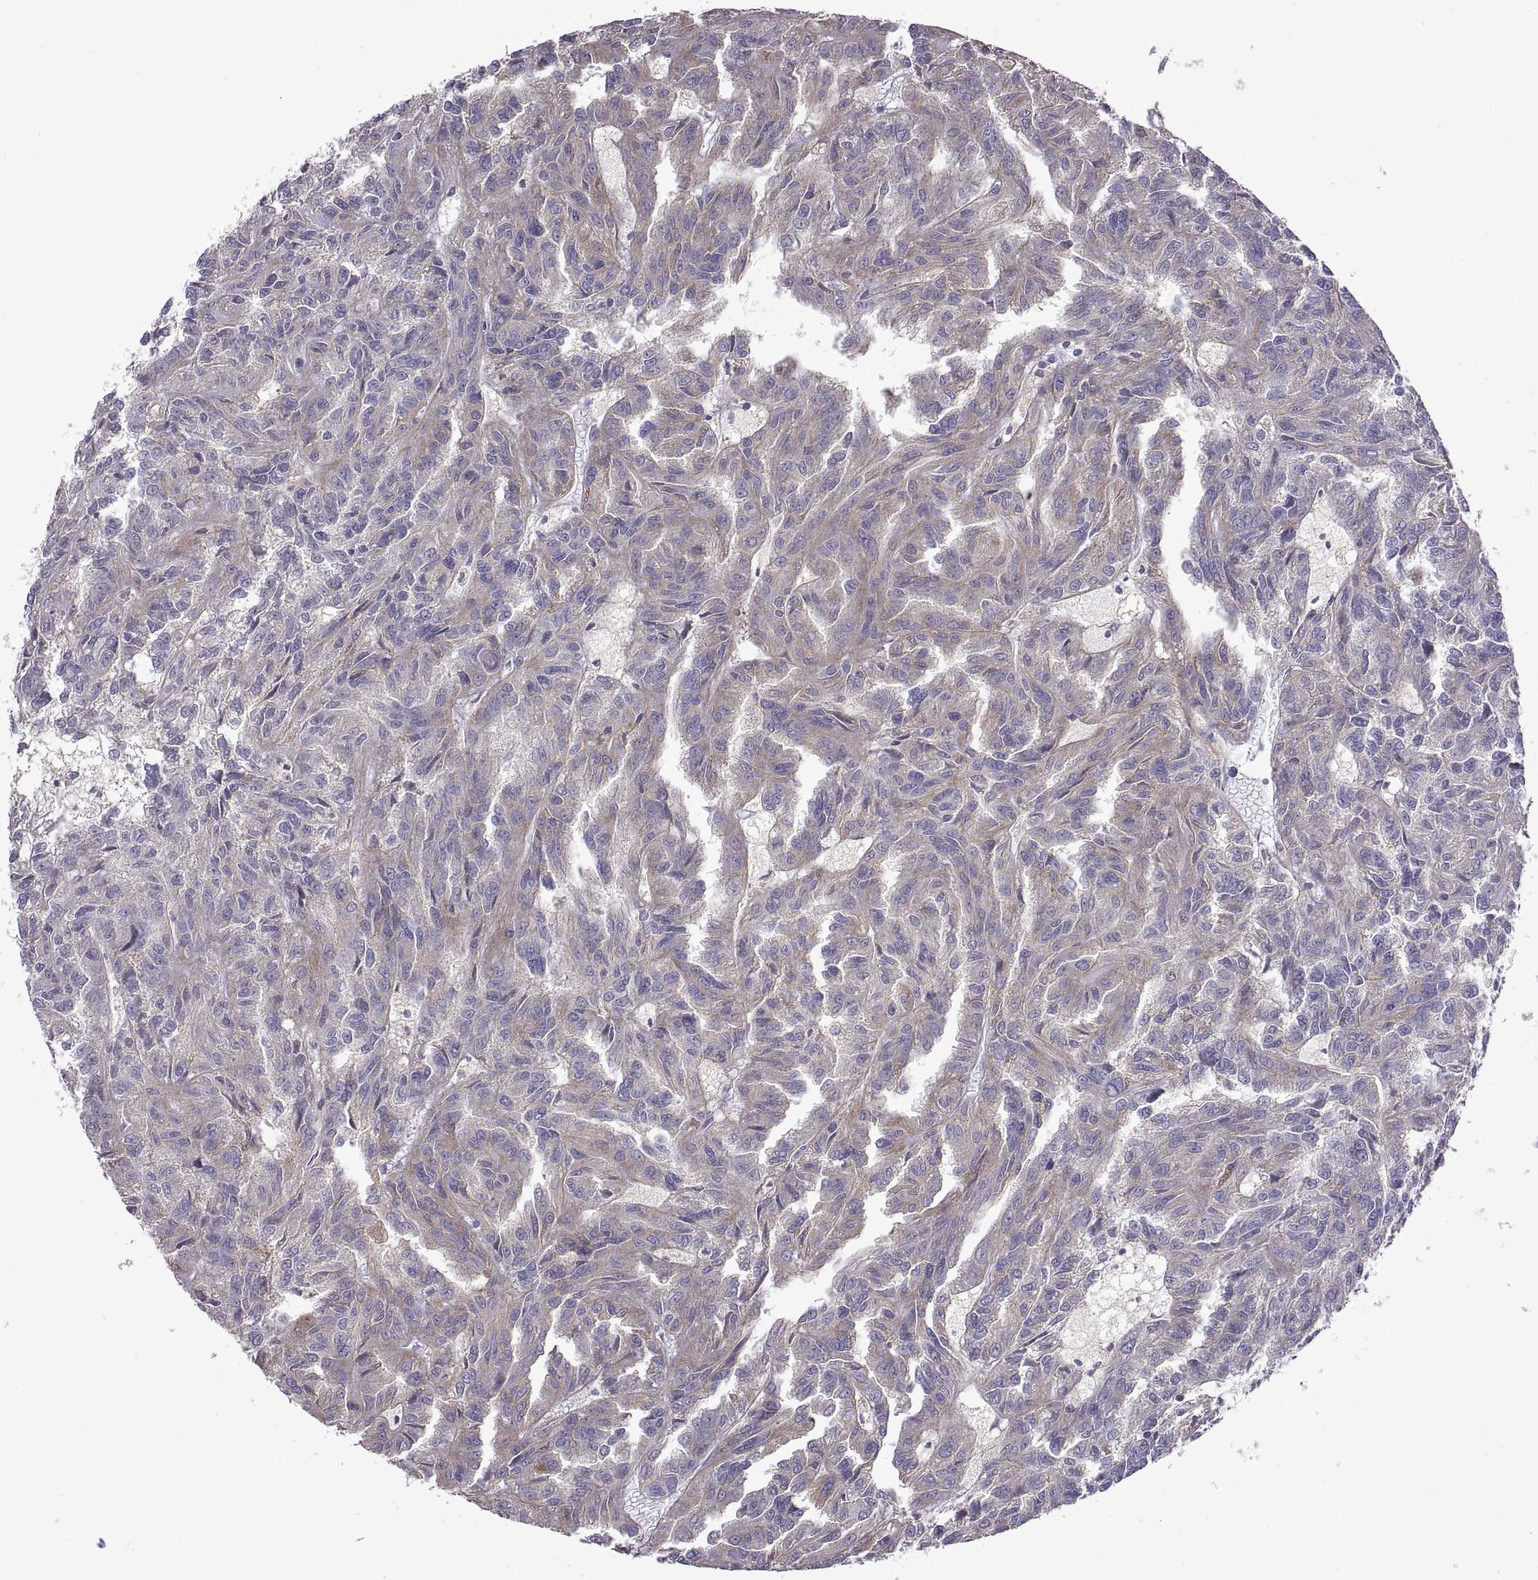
{"staining": {"intensity": "weak", "quantity": "25%-75%", "location": "cytoplasmic/membranous"}, "tissue": "renal cancer", "cell_type": "Tumor cells", "image_type": "cancer", "snomed": [{"axis": "morphology", "description": "Adenocarcinoma, NOS"}, {"axis": "topography", "description": "Kidney"}], "caption": "The immunohistochemical stain shows weak cytoplasmic/membranous staining in tumor cells of renal cancer (adenocarcinoma) tissue.", "gene": "ARSL", "patient": {"sex": "male", "age": 79}}